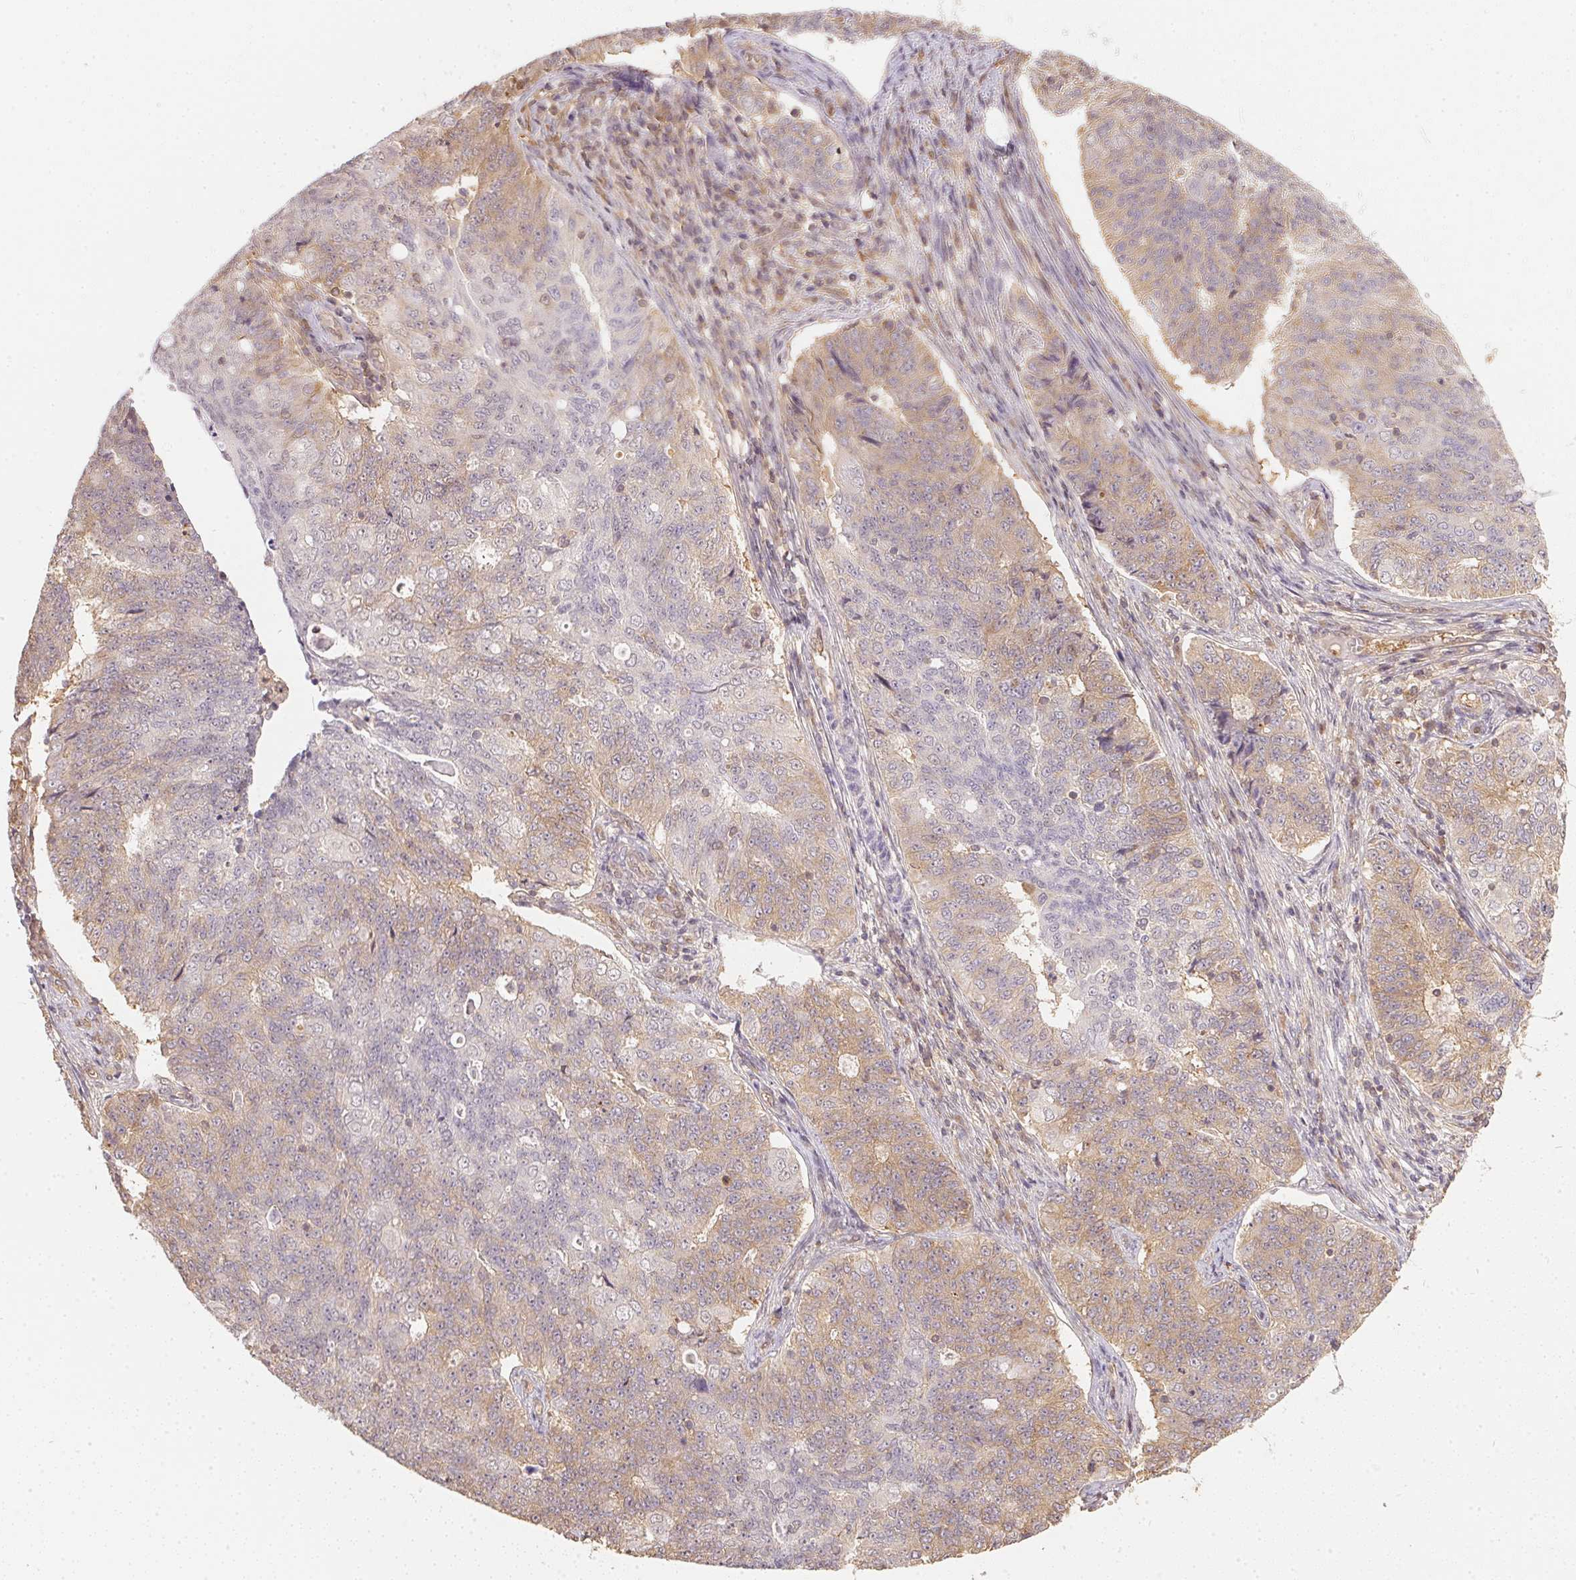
{"staining": {"intensity": "weak", "quantity": "<25%", "location": "cytoplasmic/membranous"}, "tissue": "endometrial cancer", "cell_type": "Tumor cells", "image_type": "cancer", "snomed": [{"axis": "morphology", "description": "Adenocarcinoma, NOS"}, {"axis": "topography", "description": "Endometrium"}], "caption": "Tumor cells show no significant positivity in endometrial cancer (adenocarcinoma).", "gene": "BLMH", "patient": {"sex": "female", "age": 43}}